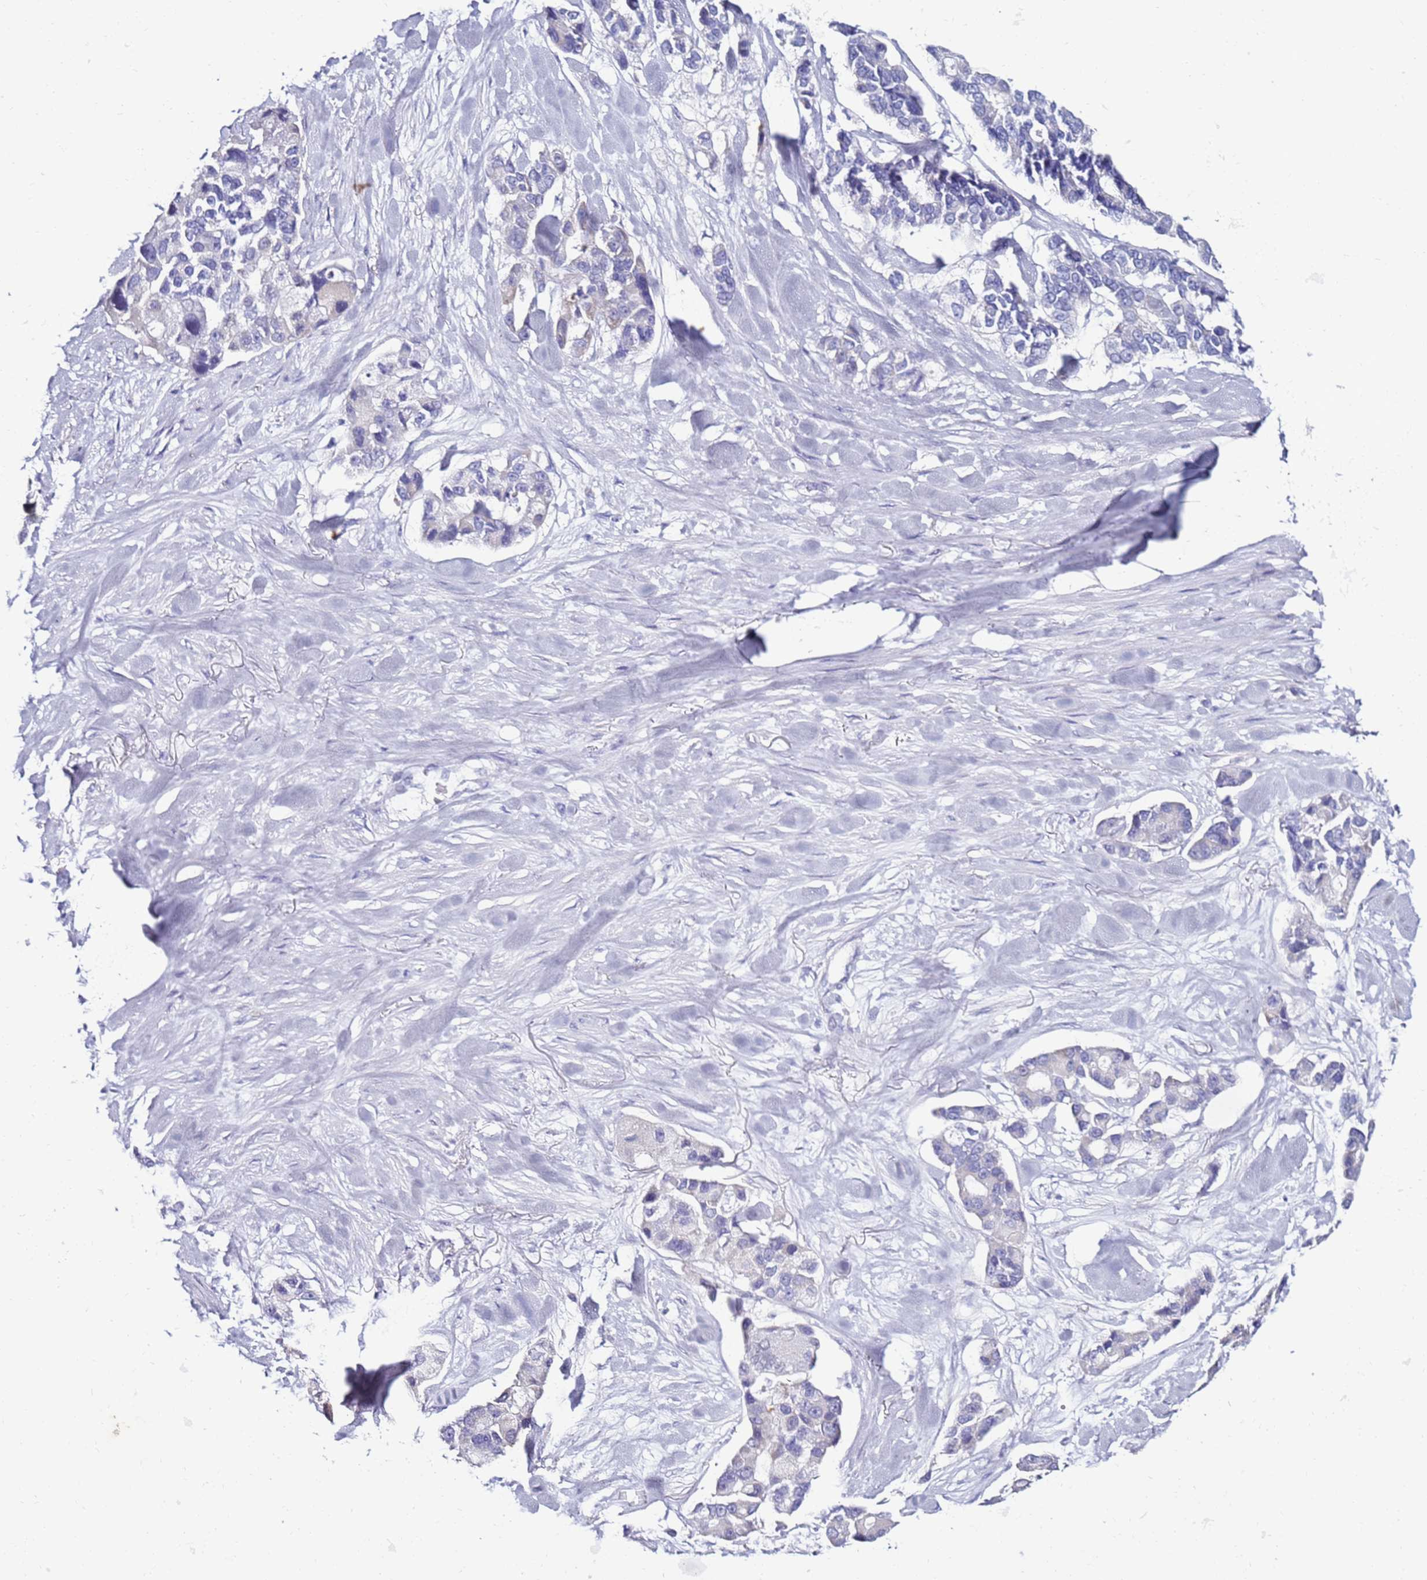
{"staining": {"intensity": "negative", "quantity": "none", "location": "none"}, "tissue": "lung cancer", "cell_type": "Tumor cells", "image_type": "cancer", "snomed": [{"axis": "morphology", "description": "Adenocarcinoma, NOS"}, {"axis": "topography", "description": "Lung"}], "caption": "The immunohistochemistry image has no significant positivity in tumor cells of adenocarcinoma (lung) tissue. The staining was performed using DAB (3,3'-diaminobenzidine) to visualize the protein expression in brown, while the nuclei were stained in blue with hematoxylin (Magnification: 20x).", "gene": "GPN3", "patient": {"sex": "female", "age": 54}}